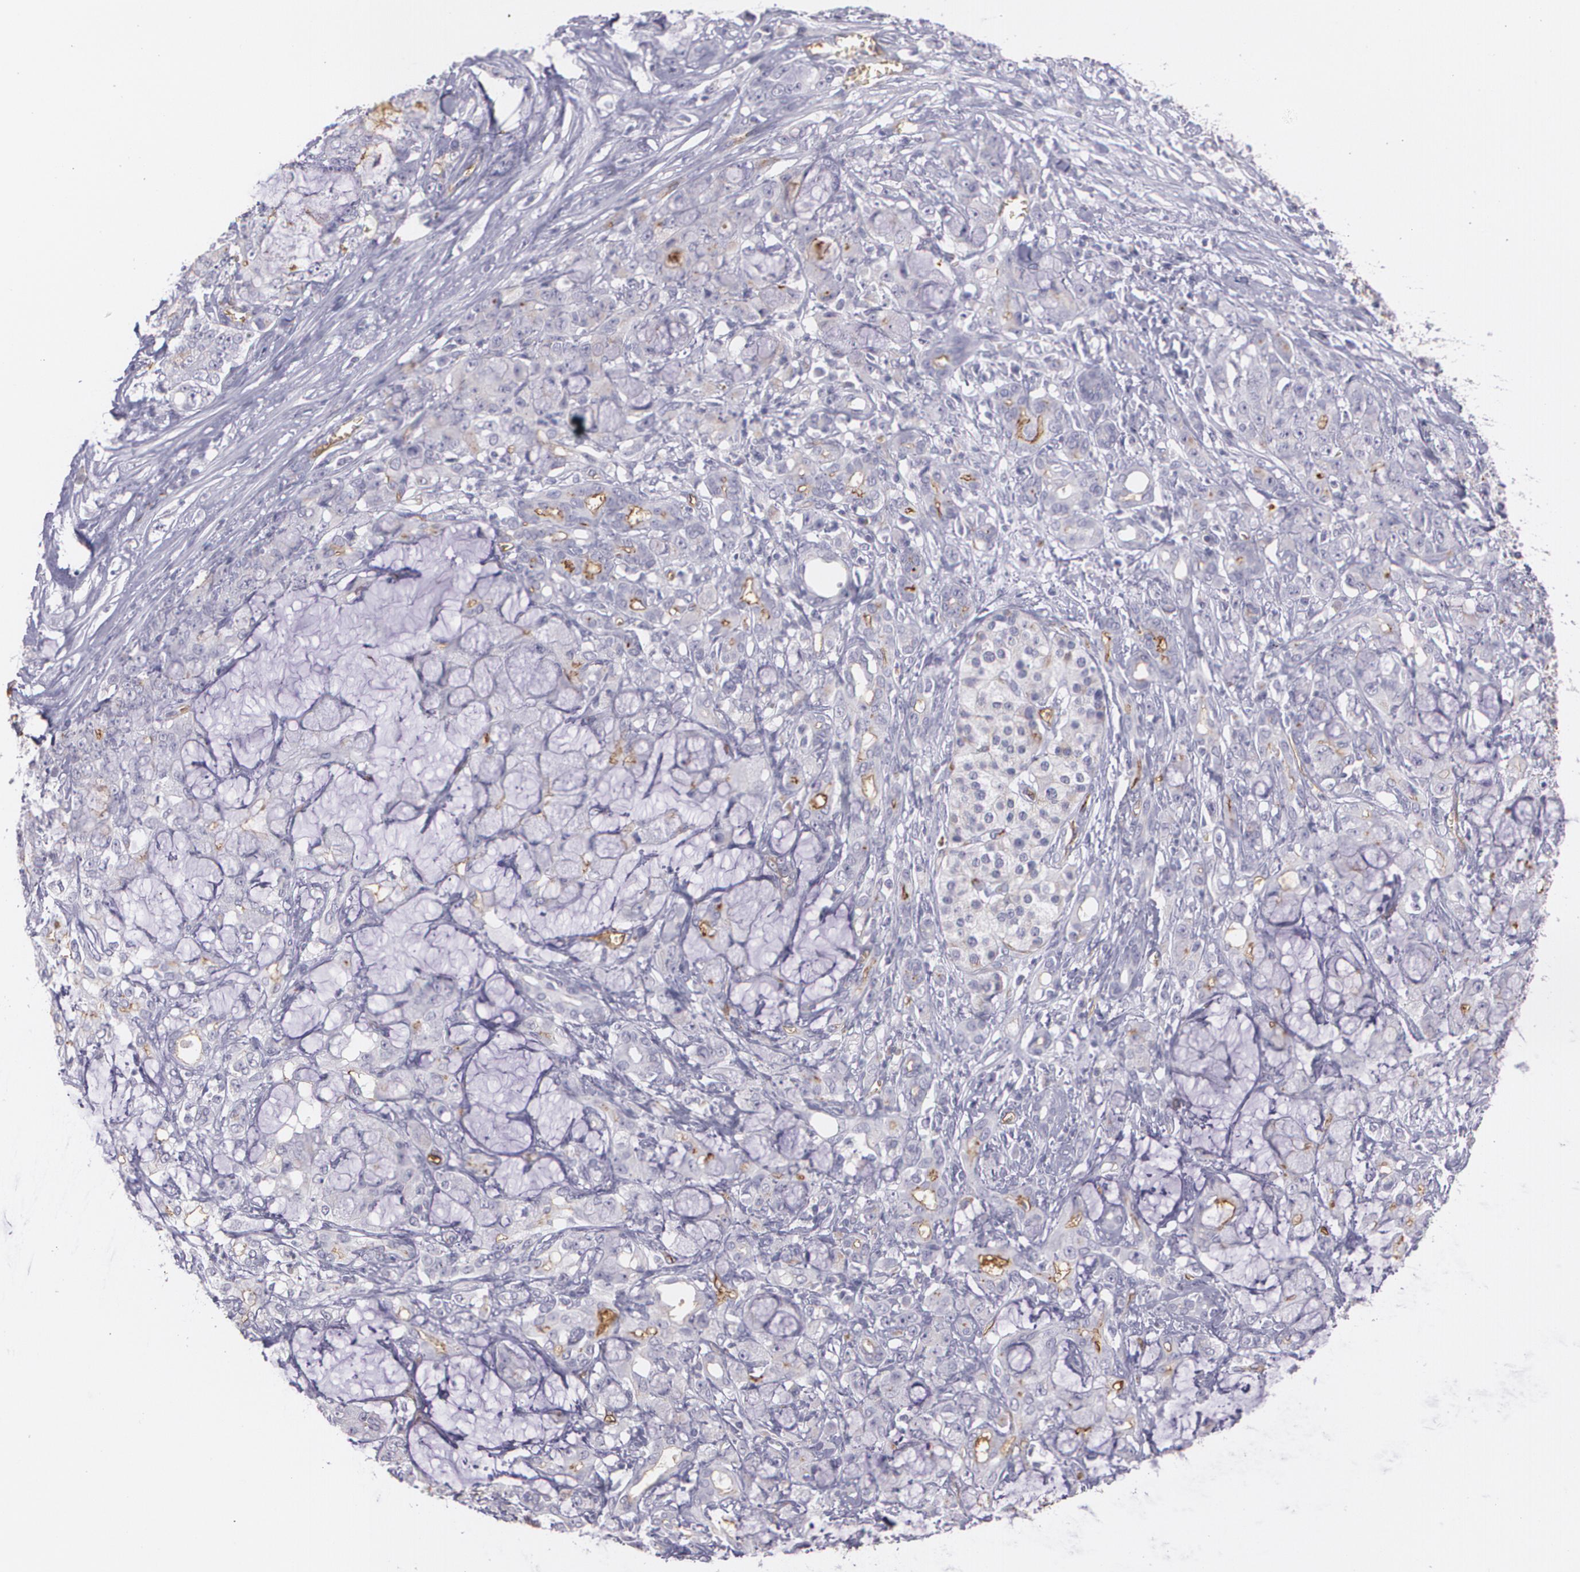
{"staining": {"intensity": "negative", "quantity": "none", "location": "none"}, "tissue": "pancreatic cancer", "cell_type": "Tumor cells", "image_type": "cancer", "snomed": [{"axis": "morphology", "description": "Adenocarcinoma, NOS"}, {"axis": "topography", "description": "Pancreas"}], "caption": "Immunohistochemistry photomicrograph of human pancreatic cancer stained for a protein (brown), which demonstrates no expression in tumor cells.", "gene": "ACE", "patient": {"sex": "female", "age": 73}}